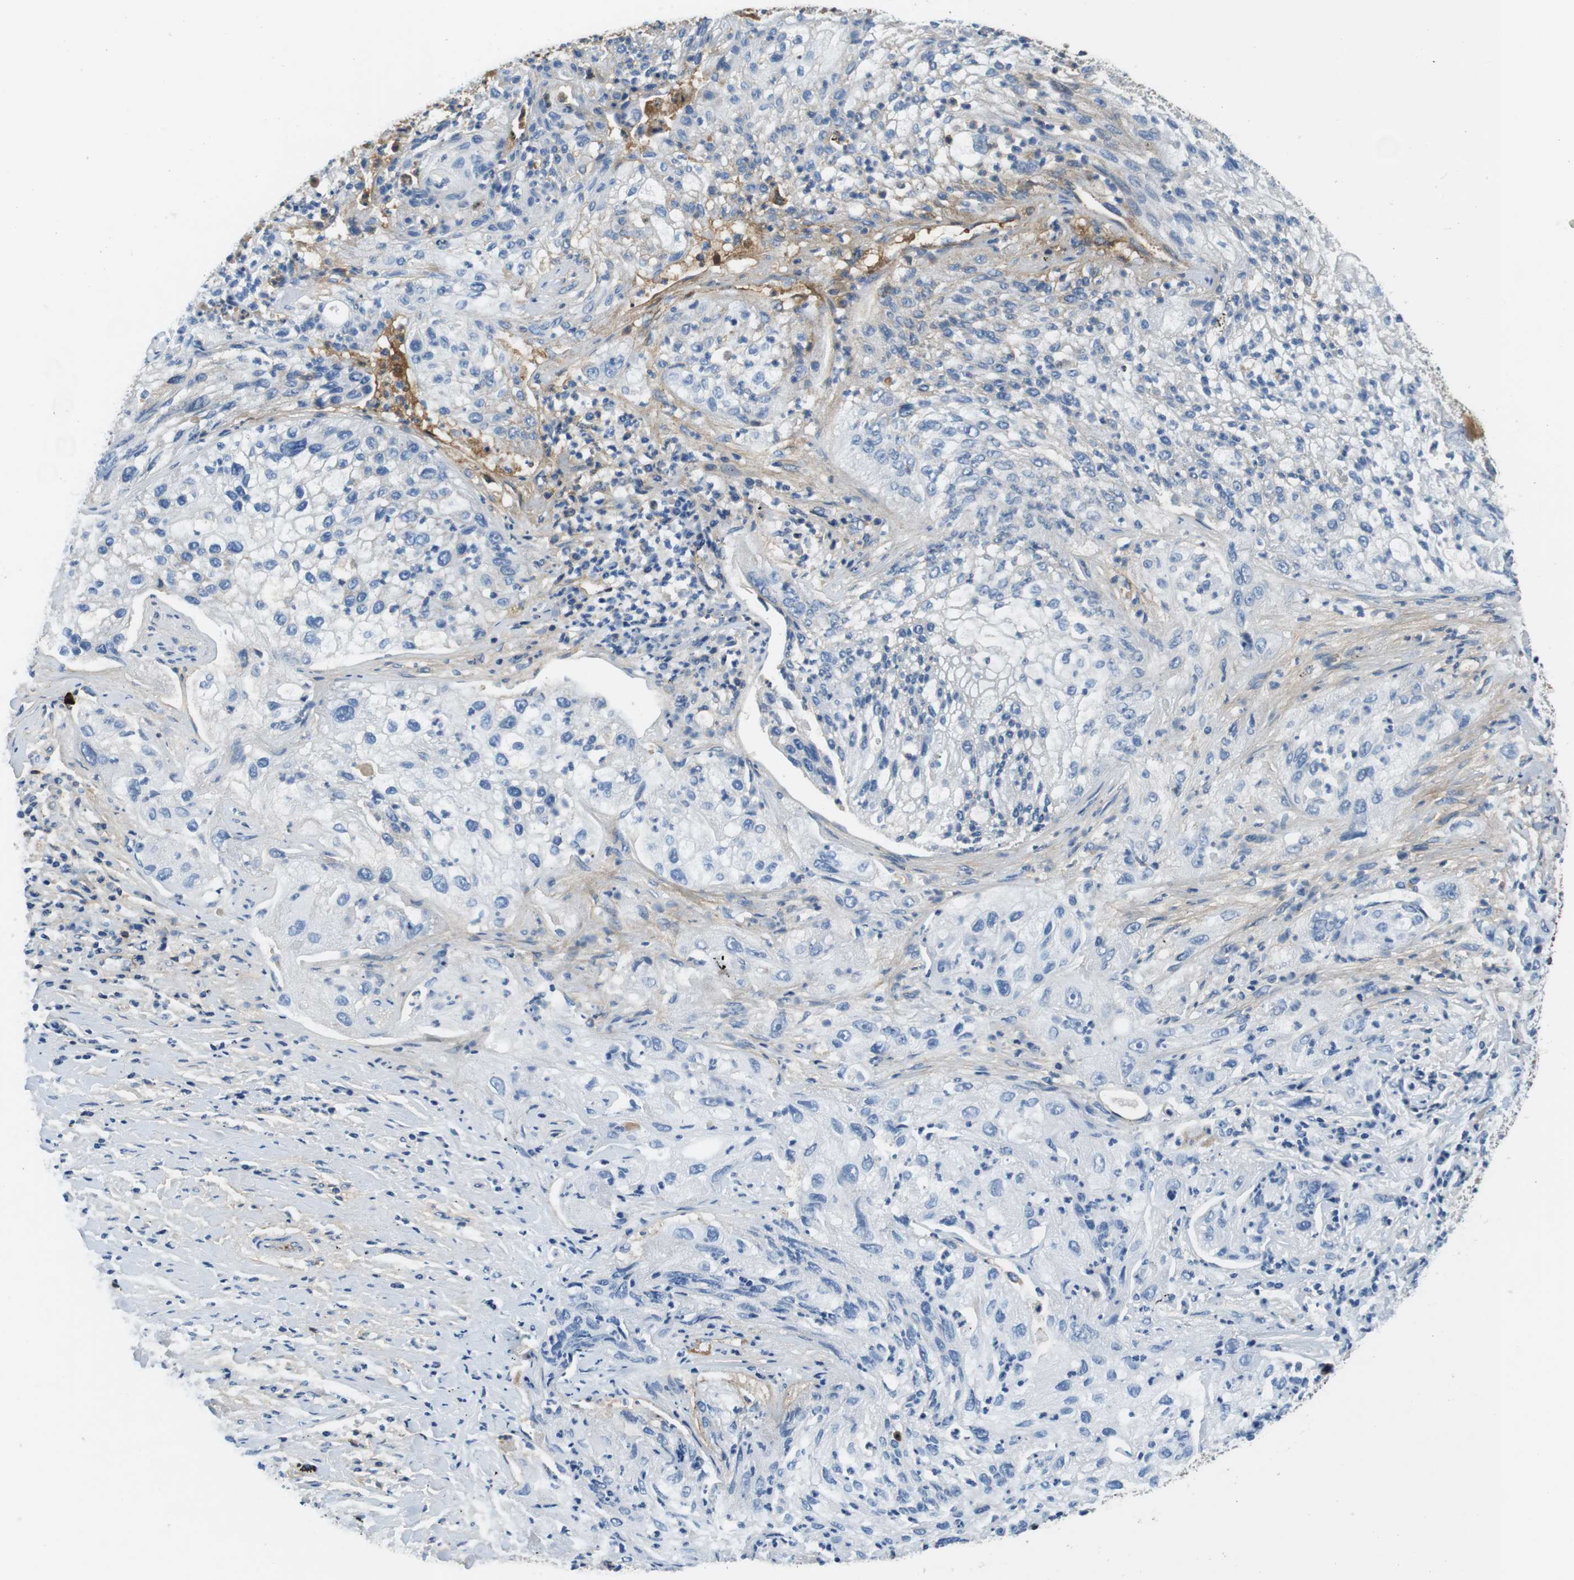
{"staining": {"intensity": "weak", "quantity": "<25%", "location": "cytoplasmic/membranous"}, "tissue": "lung cancer", "cell_type": "Tumor cells", "image_type": "cancer", "snomed": [{"axis": "morphology", "description": "Inflammation, NOS"}, {"axis": "morphology", "description": "Squamous cell carcinoma, NOS"}, {"axis": "topography", "description": "Lymph node"}, {"axis": "topography", "description": "Soft tissue"}, {"axis": "topography", "description": "Lung"}], "caption": "IHC photomicrograph of lung cancer (squamous cell carcinoma) stained for a protein (brown), which reveals no expression in tumor cells.", "gene": "IGHD", "patient": {"sex": "male", "age": 66}}